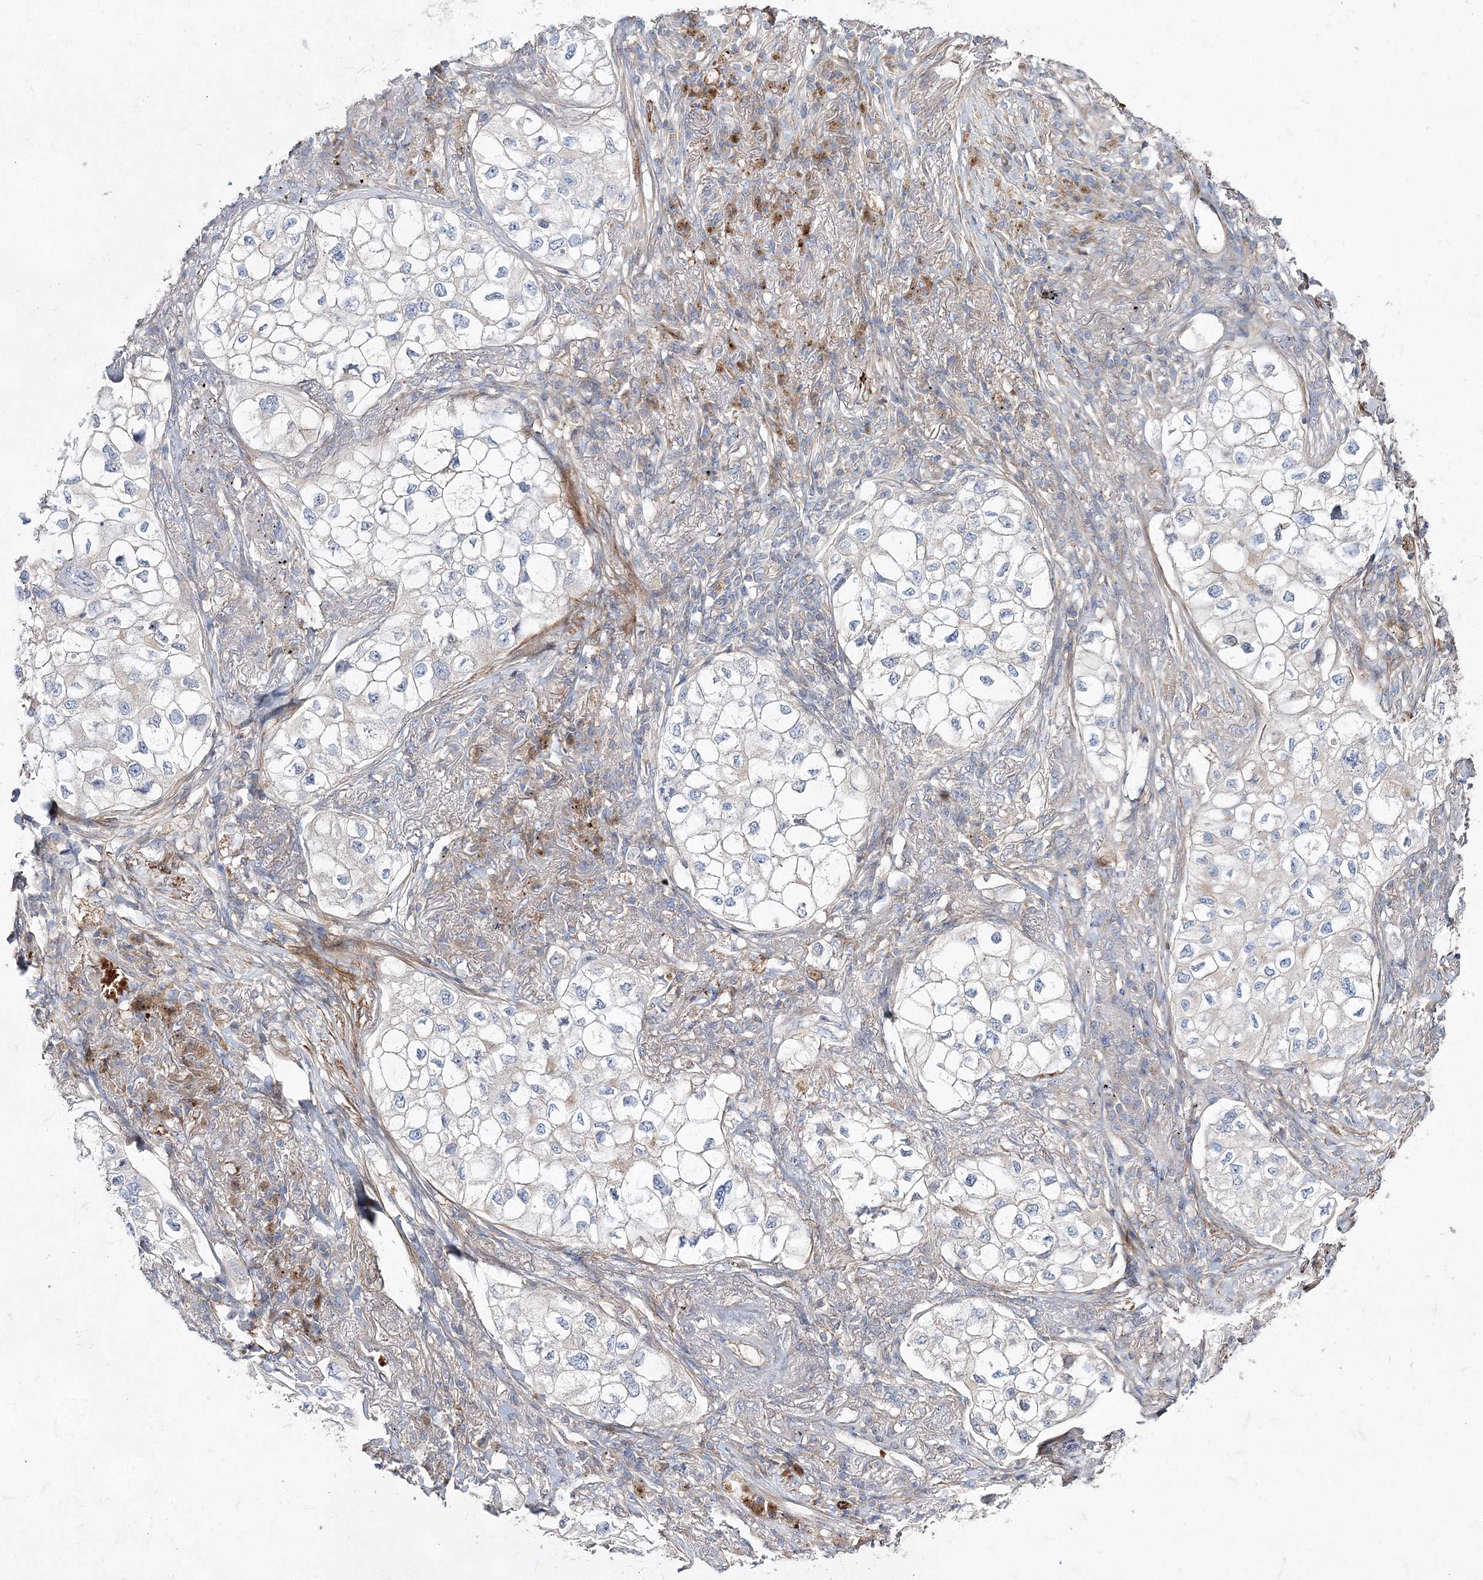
{"staining": {"intensity": "negative", "quantity": "none", "location": "none"}, "tissue": "lung cancer", "cell_type": "Tumor cells", "image_type": "cancer", "snomed": [{"axis": "morphology", "description": "Adenocarcinoma, NOS"}, {"axis": "topography", "description": "Lung"}], "caption": "Micrograph shows no protein expression in tumor cells of lung adenocarcinoma tissue.", "gene": "ZSWIM6", "patient": {"sex": "male", "age": 63}}